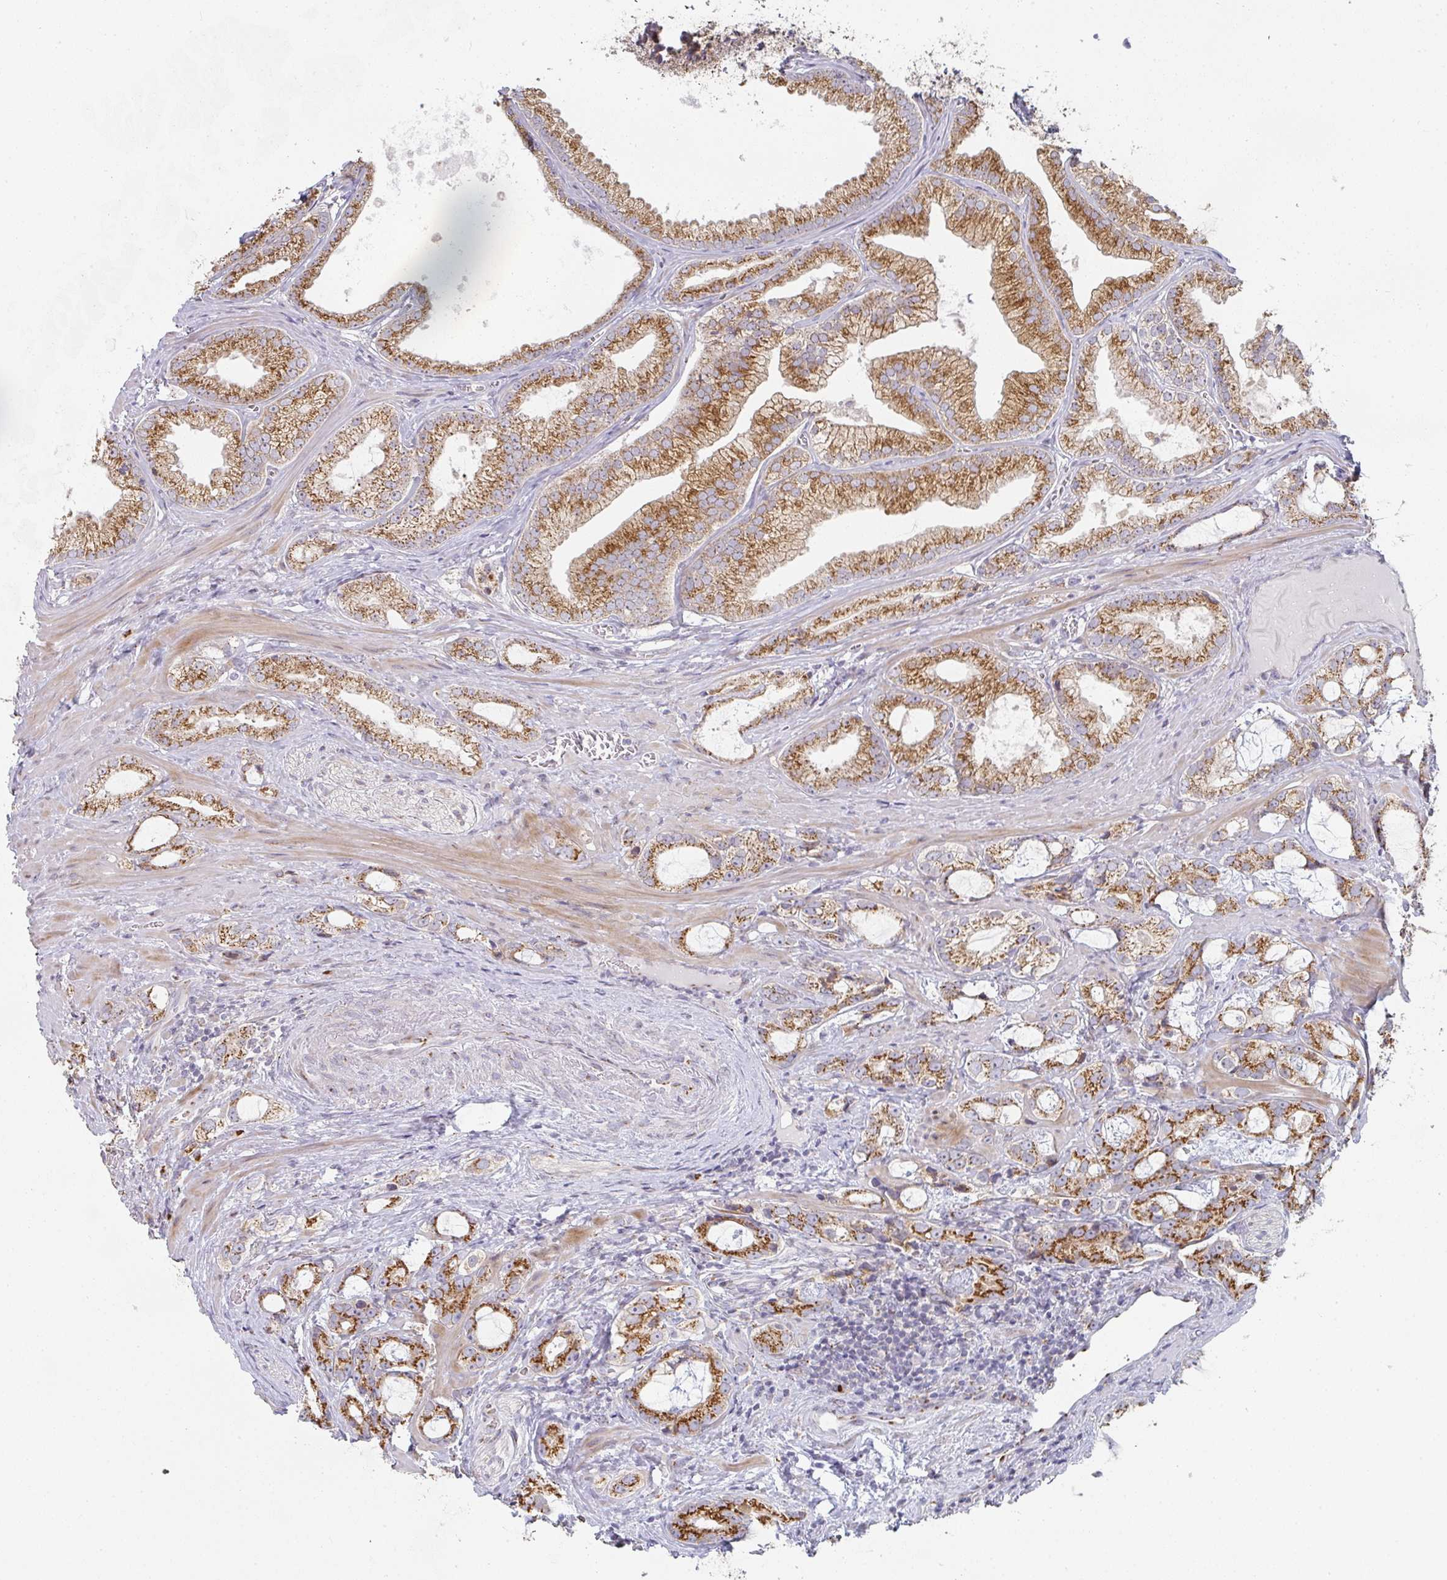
{"staining": {"intensity": "strong", "quantity": ">75%", "location": "cytoplasmic/membranous"}, "tissue": "prostate cancer", "cell_type": "Tumor cells", "image_type": "cancer", "snomed": [{"axis": "morphology", "description": "Adenocarcinoma, Medium grade"}, {"axis": "topography", "description": "Prostate"}], "caption": "This micrograph exhibits IHC staining of prostate adenocarcinoma (medium-grade), with high strong cytoplasmic/membranous positivity in approximately >75% of tumor cells.", "gene": "ZNF526", "patient": {"sex": "male", "age": 57}}